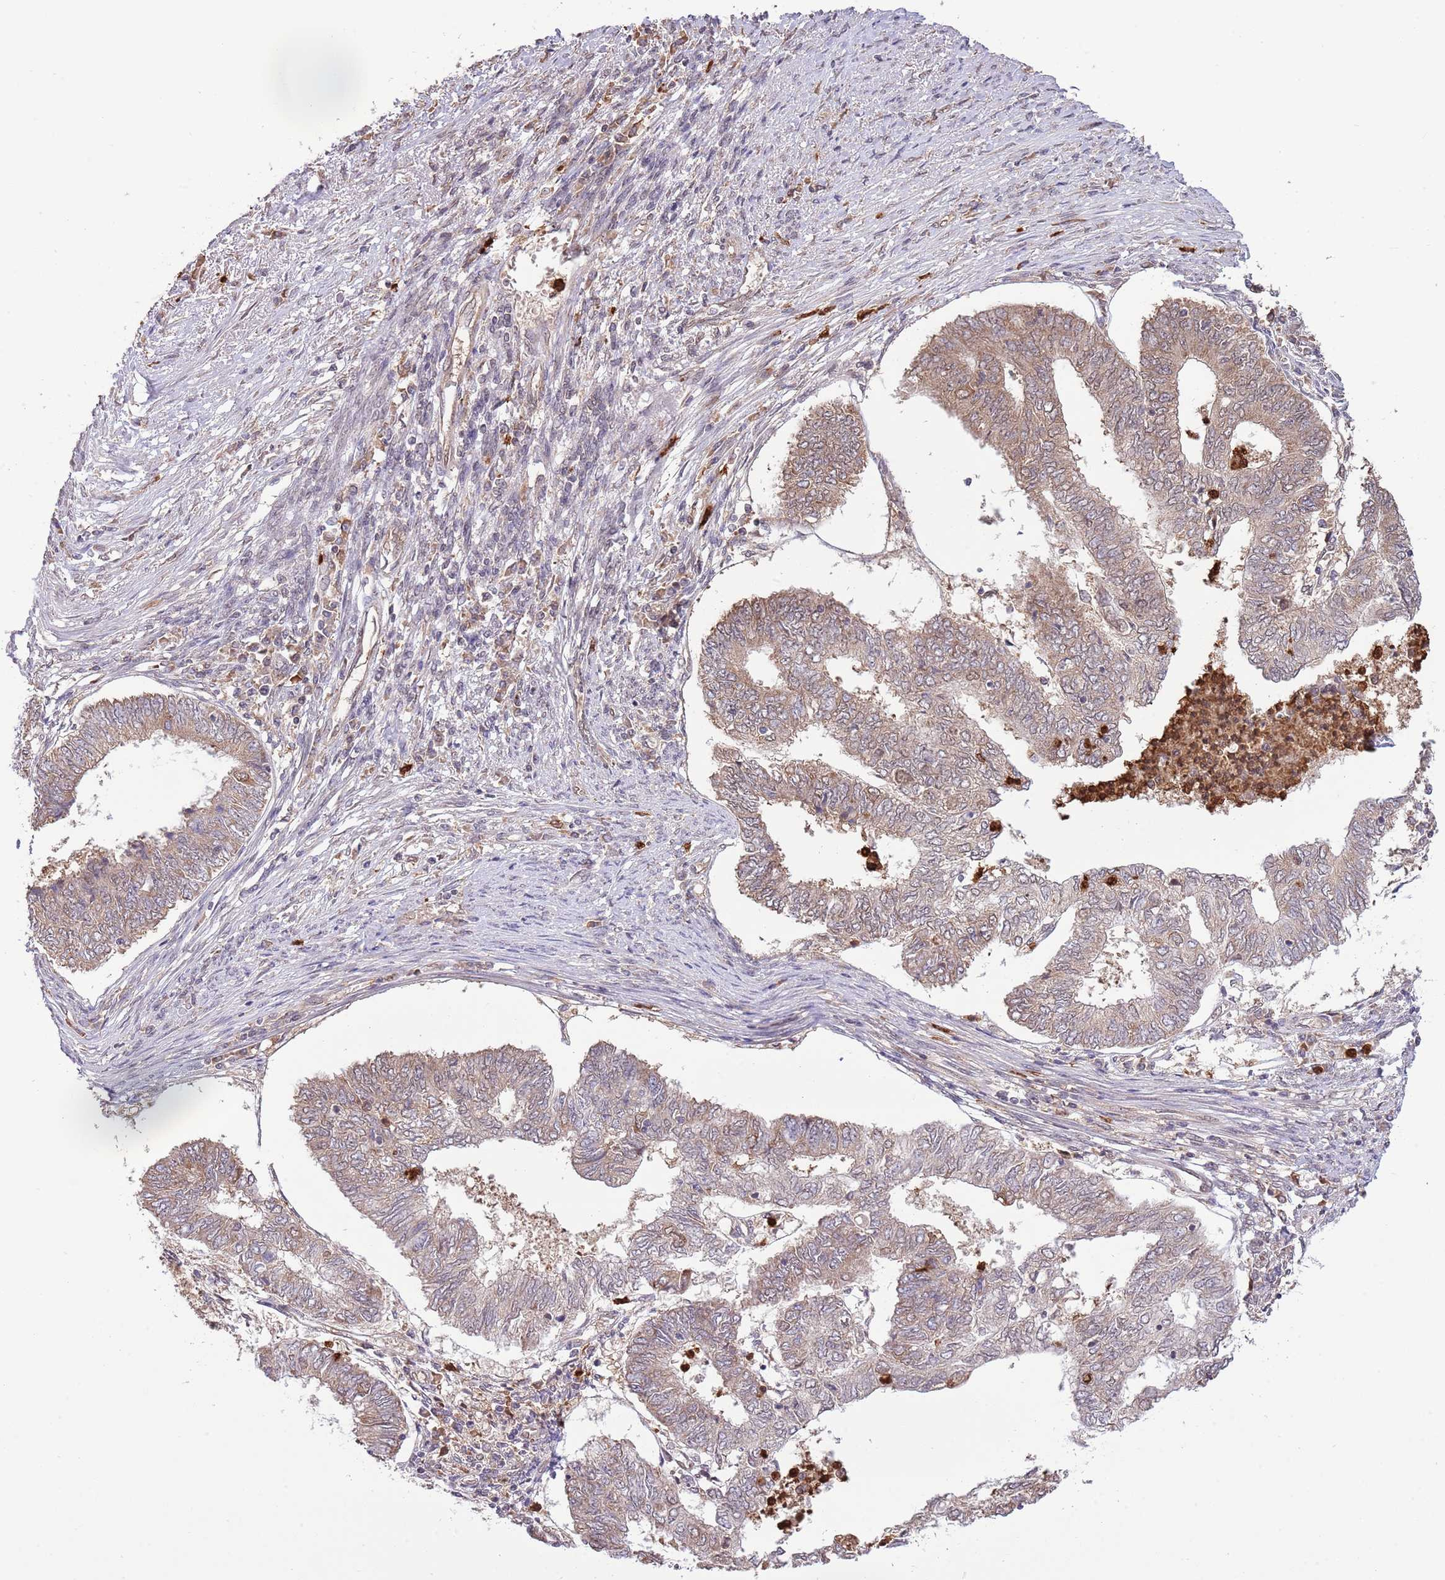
{"staining": {"intensity": "weak", "quantity": ">75%", "location": "cytoplasmic/membranous"}, "tissue": "endometrial cancer", "cell_type": "Tumor cells", "image_type": "cancer", "snomed": [{"axis": "morphology", "description": "Adenocarcinoma, NOS"}, {"axis": "topography", "description": "Endometrium"}], "caption": "DAB (3,3'-diaminobenzidine) immunohistochemical staining of endometrial cancer (adenocarcinoma) displays weak cytoplasmic/membranous protein expression in about >75% of tumor cells.", "gene": "AMIGO1", "patient": {"sex": "female", "age": 68}}